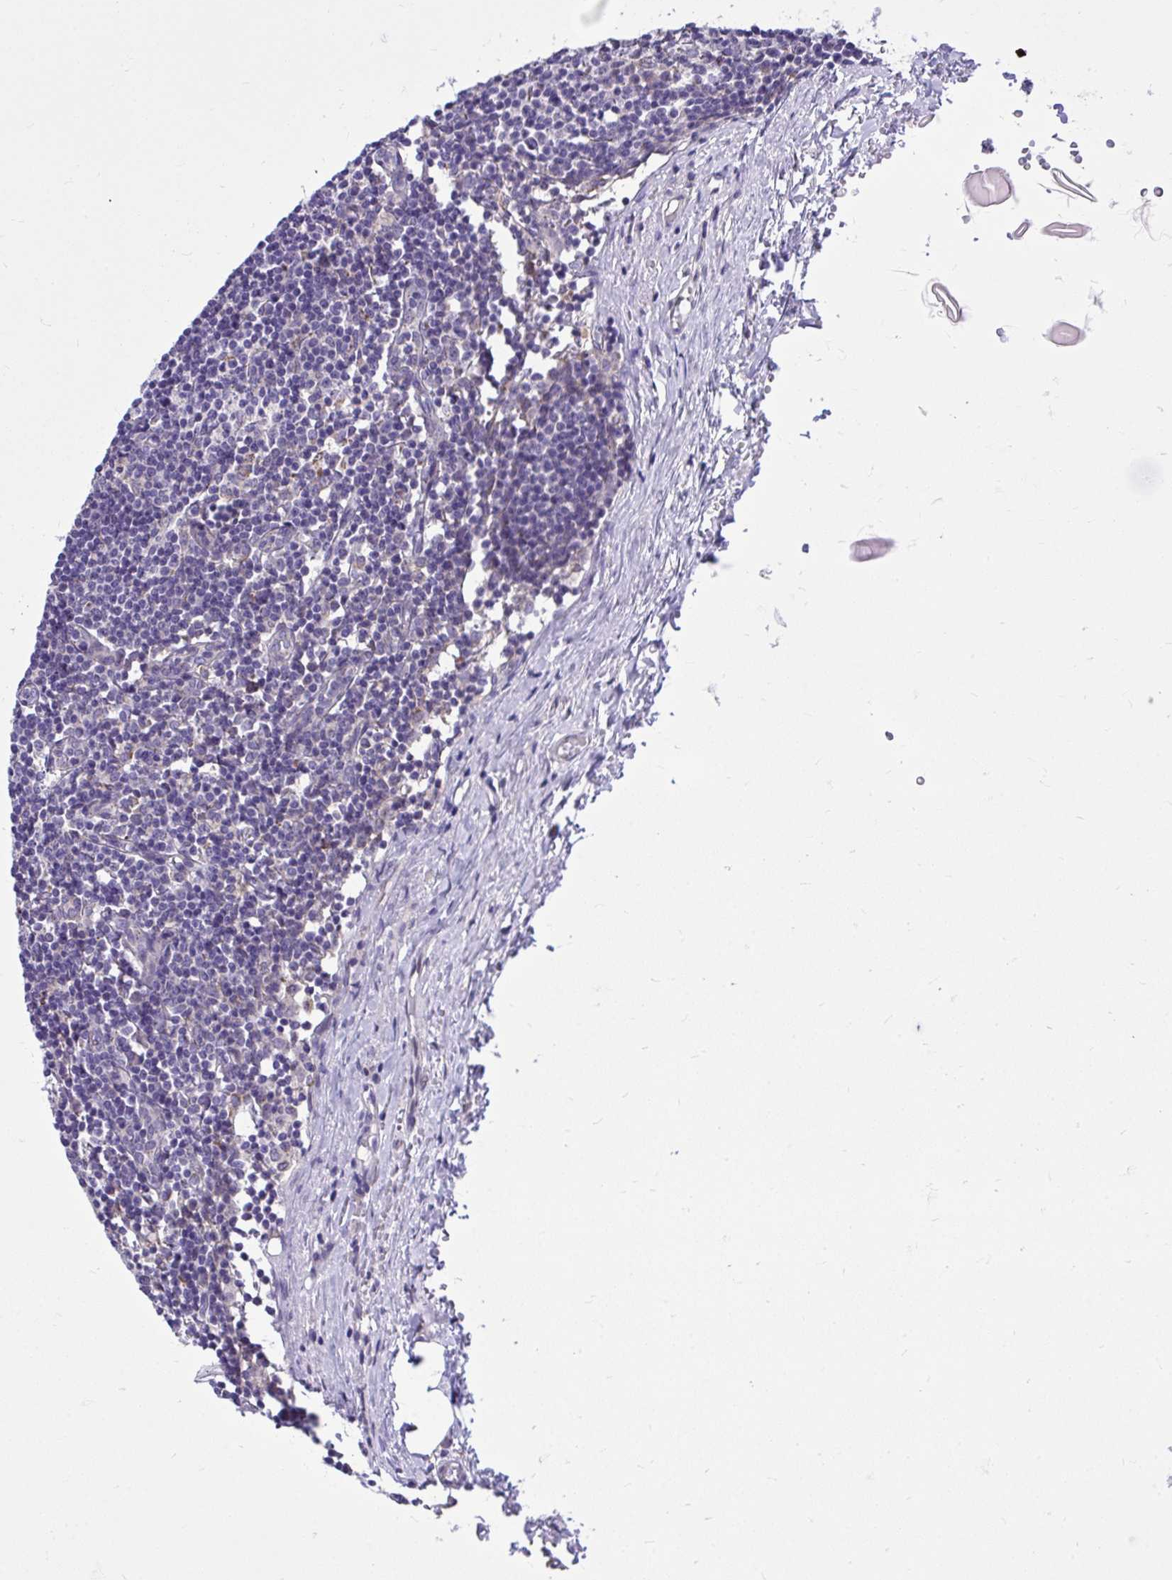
{"staining": {"intensity": "negative", "quantity": "none", "location": "none"}, "tissue": "lymph node", "cell_type": "Germinal center cells", "image_type": "normal", "snomed": [{"axis": "morphology", "description": "Normal tissue, NOS"}, {"axis": "topography", "description": "Lymph node"}], "caption": "This is a photomicrograph of IHC staining of benign lymph node, which shows no expression in germinal center cells.", "gene": "CEACAM18", "patient": {"sex": "male", "age": 49}}